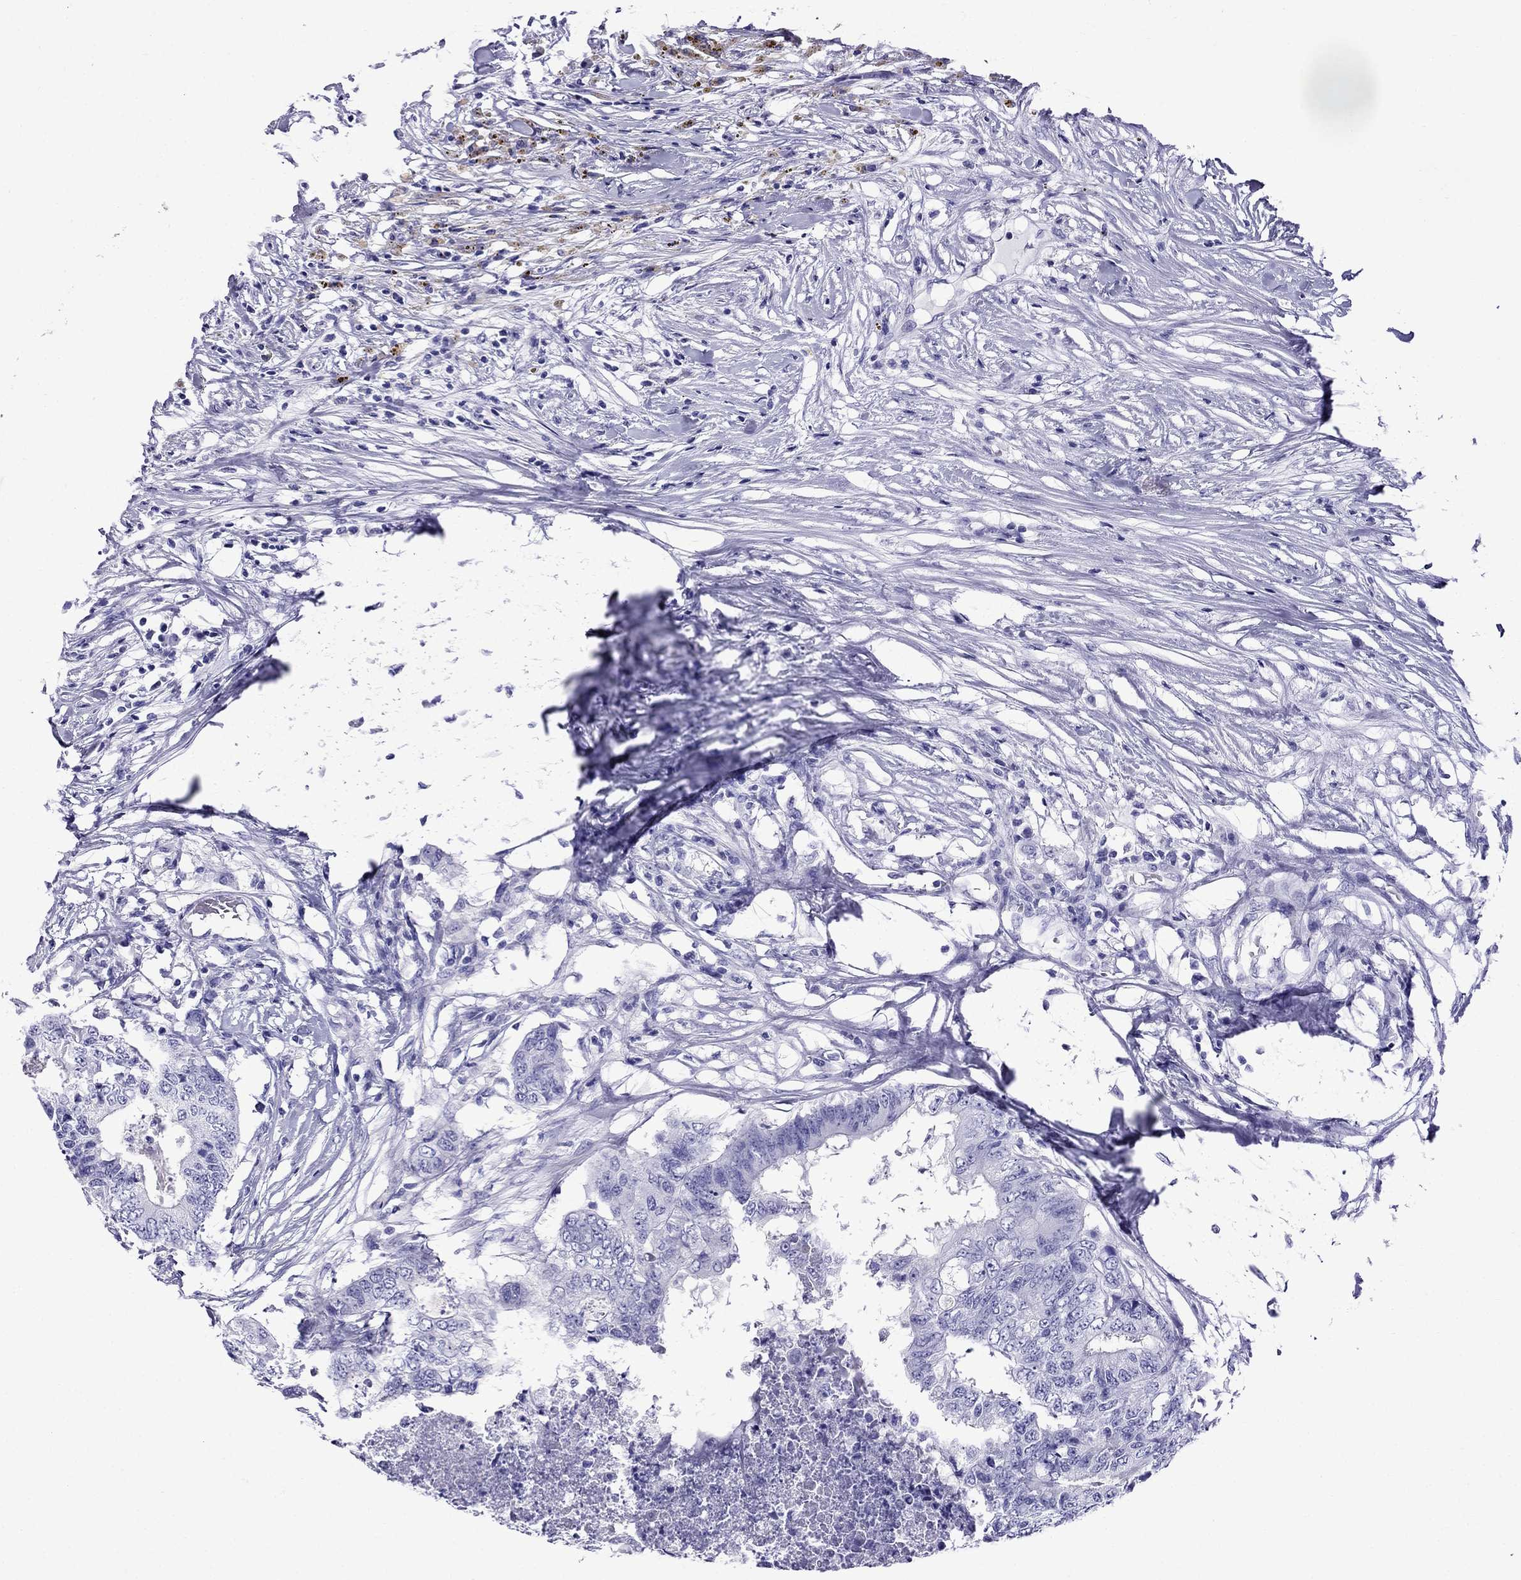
{"staining": {"intensity": "negative", "quantity": "none", "location": "none"}, "tissue": "colorectal cancer", "cell_type": "Tumor cells", "image_type": "cancer", "snomed": [{"axis": "morphology", "description": "Adenocarcinoma, NOS"}, {"axis": "topography", "description": "Colon"}], "caption": "Immunohistochemistry histopathology image of neoplastic tissue: human colorectal cancer stained with DAB (3,3'-diaminobenzidine) exhibits no significant protein expression in tumor cells.", "gene": "CRYBA1", "patient": {"sex": "female", "age": 48}}